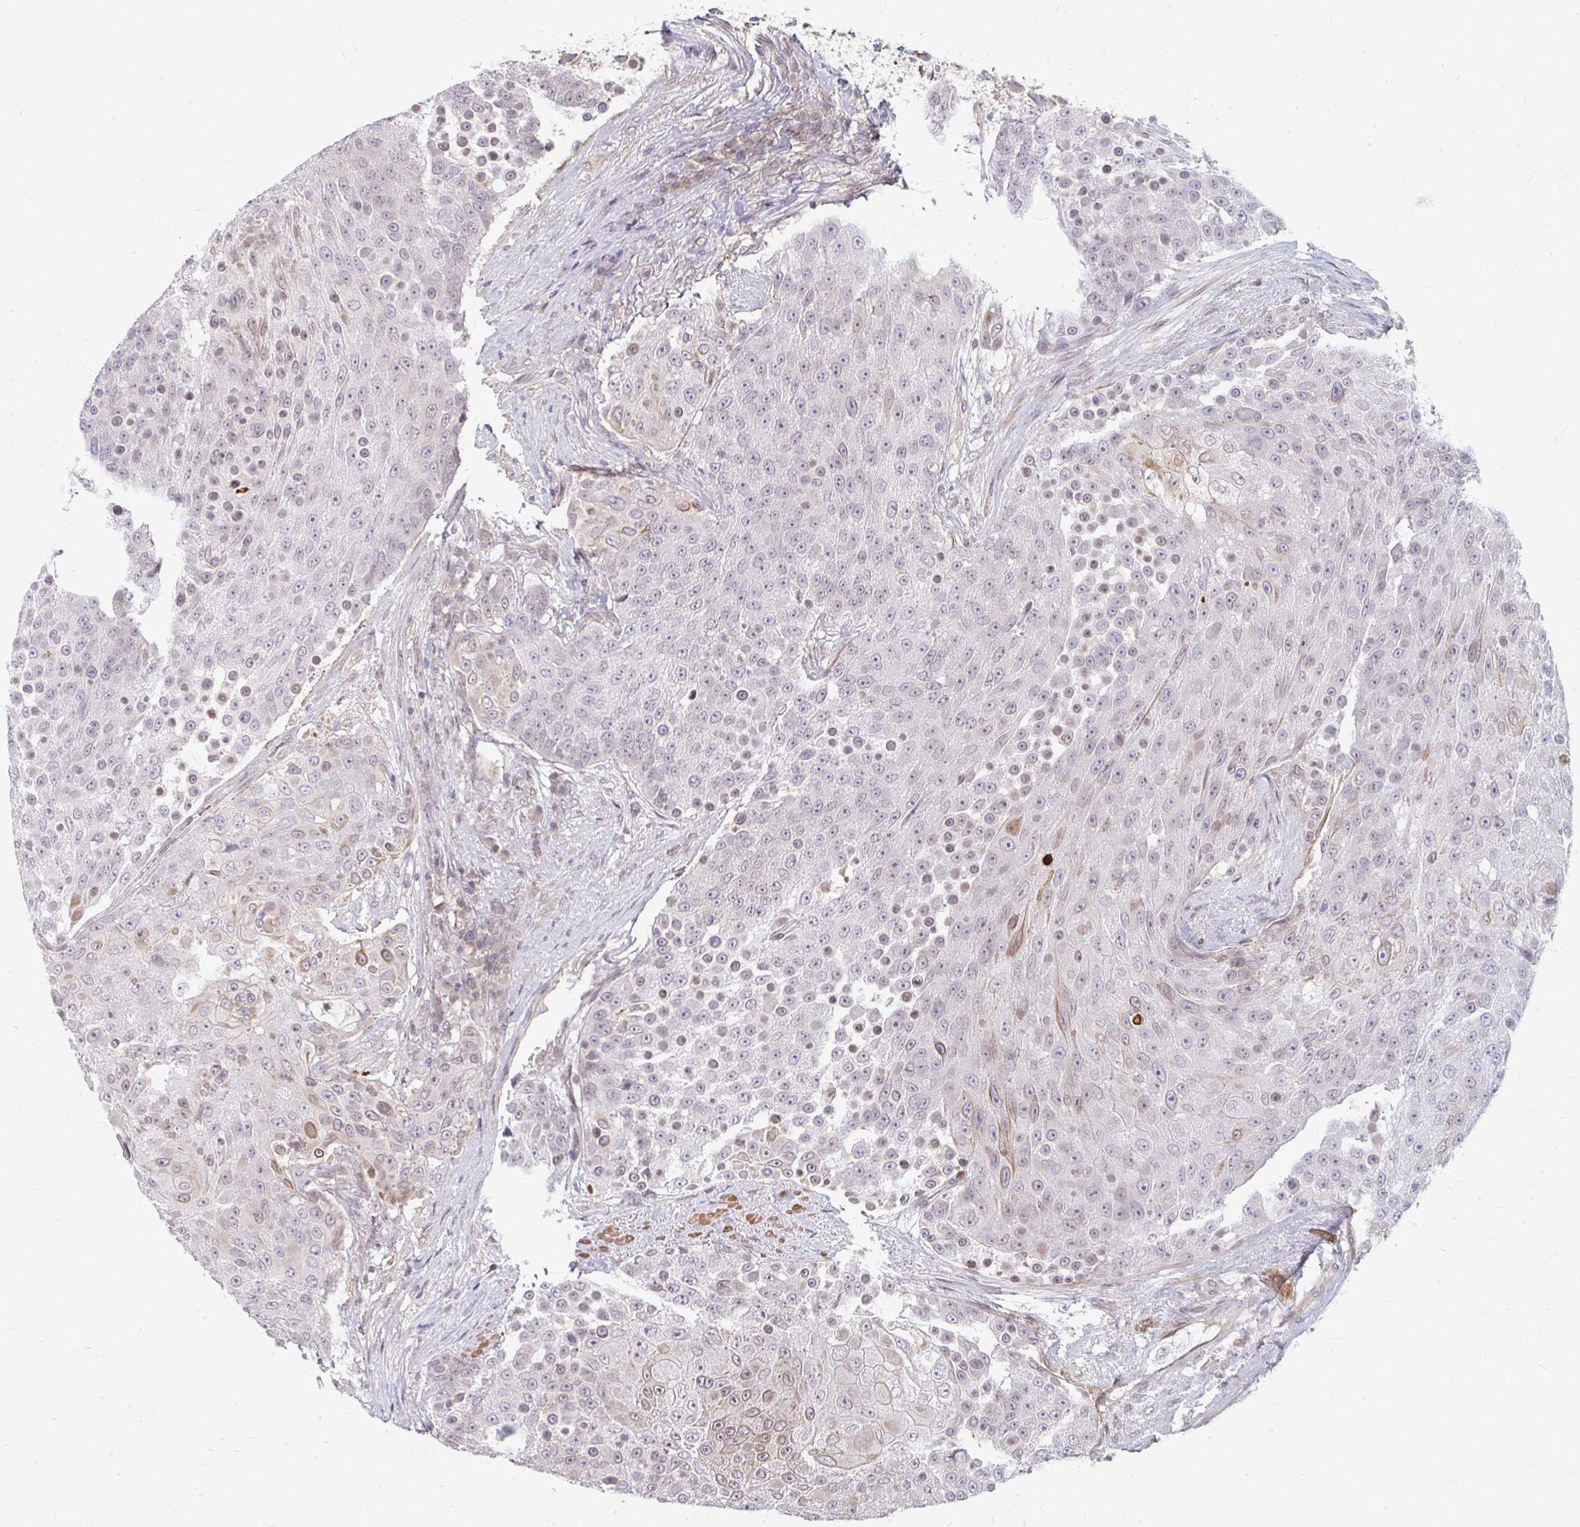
{"staining": {"intensity": "weak", "quantity": "<25%", "location": "cytoplasmic/membranous,nuclear"}, "tissue": "urothelial cancer", "cell_type": "Tumor cells", "image_type": "cancer", "snomed": [{"axis": "morphology", "description": "Urothelial carcinoma, High grade"}, {"axis": "topography", "description": "Urinary bladder"}], "caption": "Immunohistochemistry (IHC) photomicrograph of neoplastic tissue: high-grade urothelial carcinoma stained with DAB shows no significant protein staining in tumor cells.", "gene": "GPC5", "patient": {"sex": "female", "age": 63}}